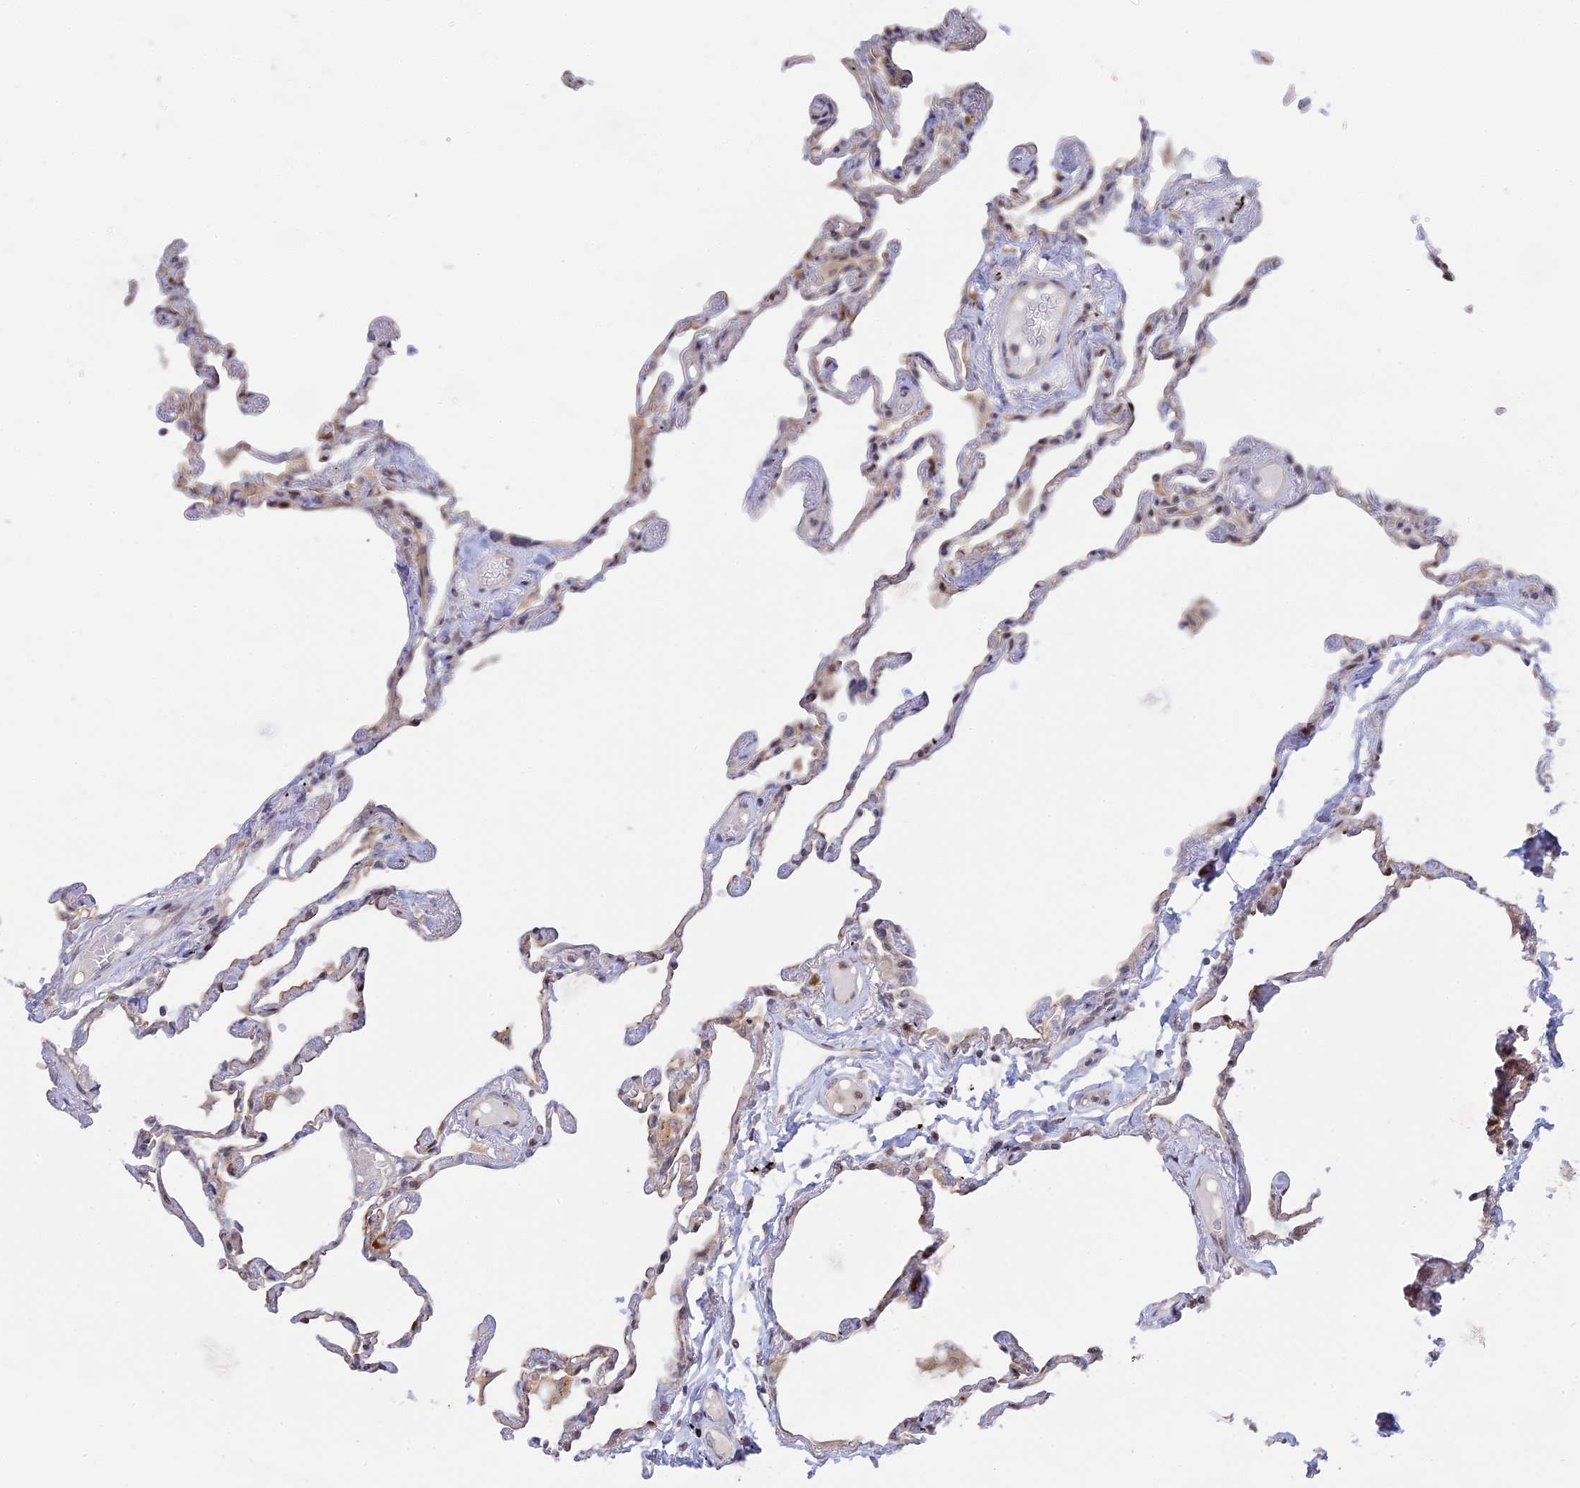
{"staining": {"intensity": "negative", "quantity": "none", "location": "none"}, "tissue": "lung", "cell_type": "Alveolar cells", "image_type": "normal", "snomed": [{"axis": "morphology", "description": "Normal tissue, NOS"}, {"axis": "topography", "description": "Lung"}], "caption": "The image reveals no staining of alveolar cells in benign lung. (DAB IHC, high magnification).", "gene": "GSKIP", "patient": {"sex": "female", "age": 67}}